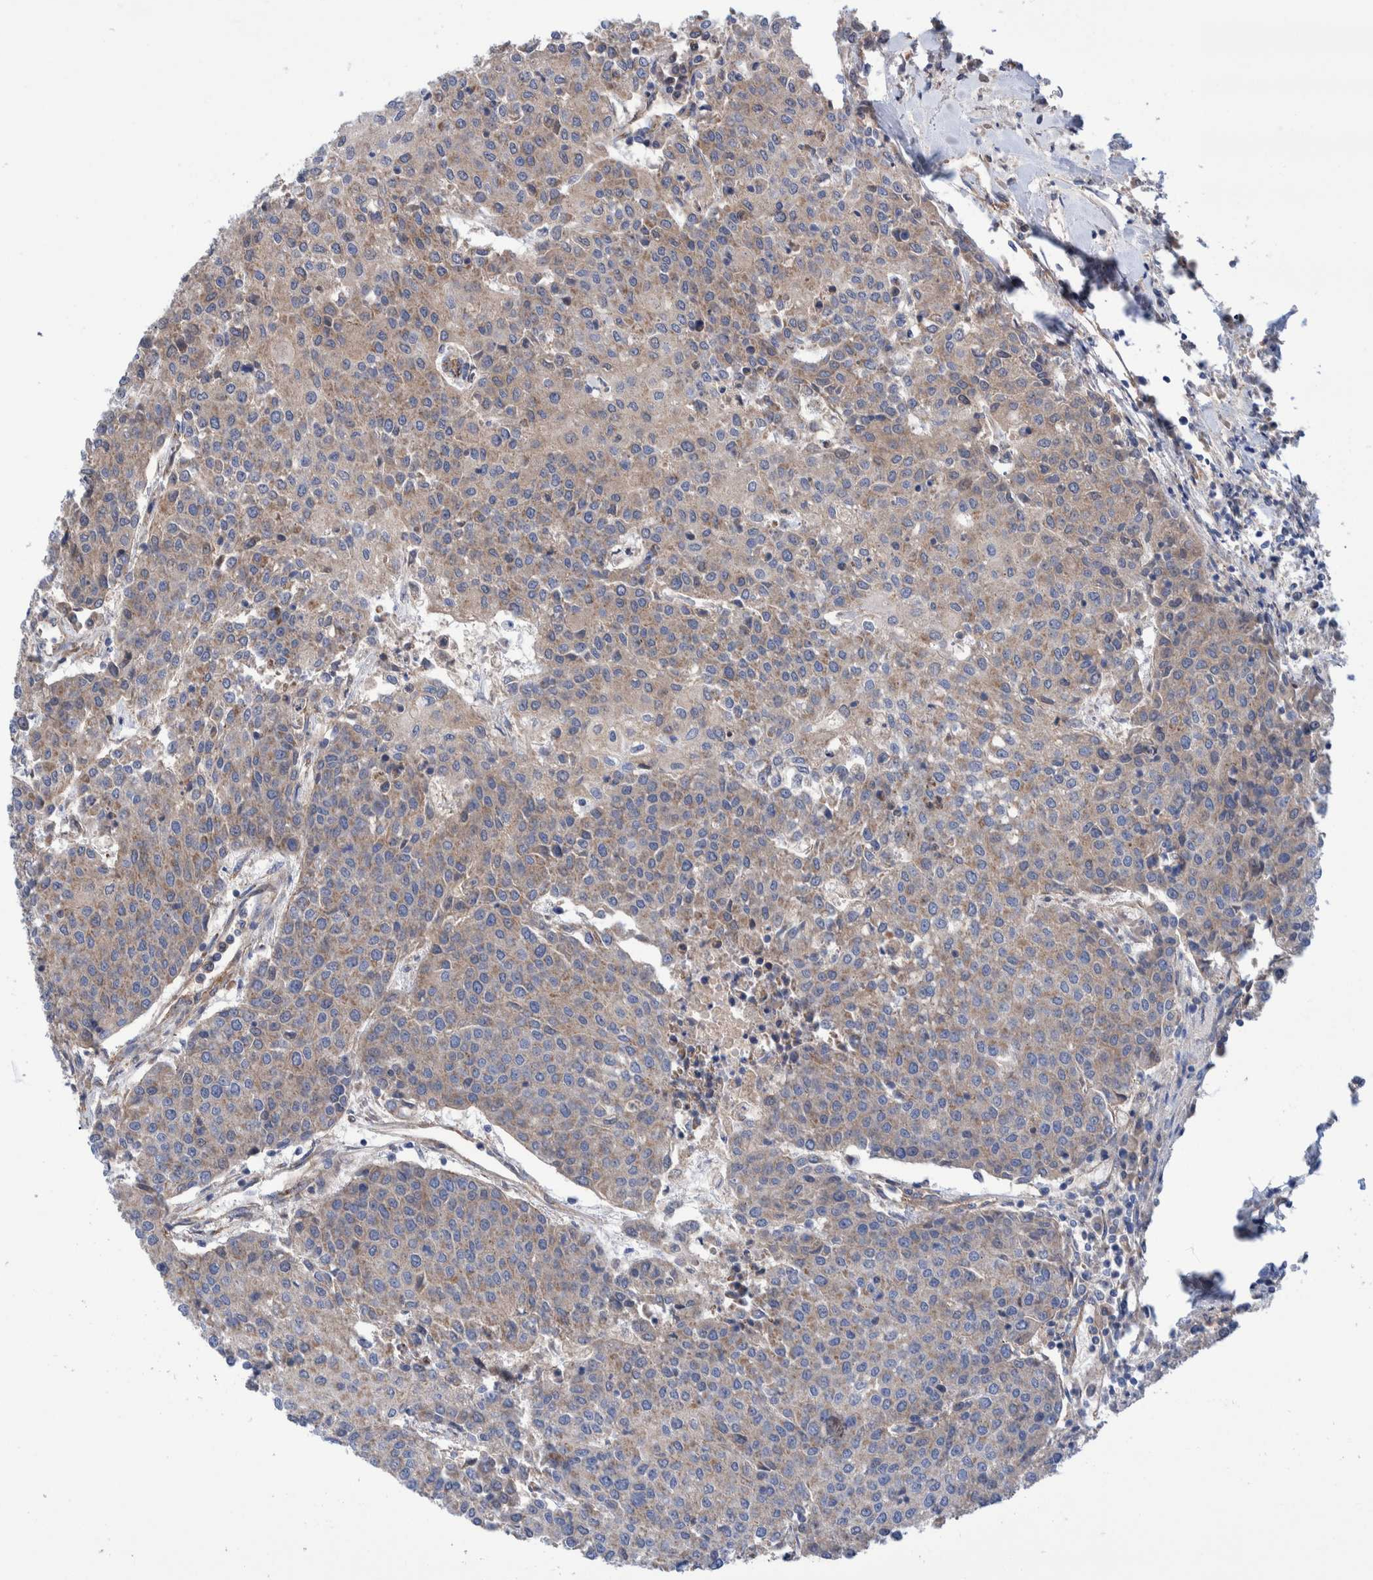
{"staining": {"intensity": "weak", "quantity": "25%-75%", "location": "cytoplasmic/membranous"}, "tissue": "urothelial cancer", "cell_type": "Tumor cells", "image_type": "cancer", "snomed": [{"axis": "morphology", "description": "Urothelial carcinoma, High grade"}, {"axis": "topography", "description": "Urinary bladder"}], "caption": "Brown immunohistochemical staining in human high-grade urothelial carcinoma exhibits weak cytoplasmic/membranous expression in approximately 25%-75% of tumor cells.", "gene": "SLC25A10", "patient": {"sex": "female", "age": 85}}